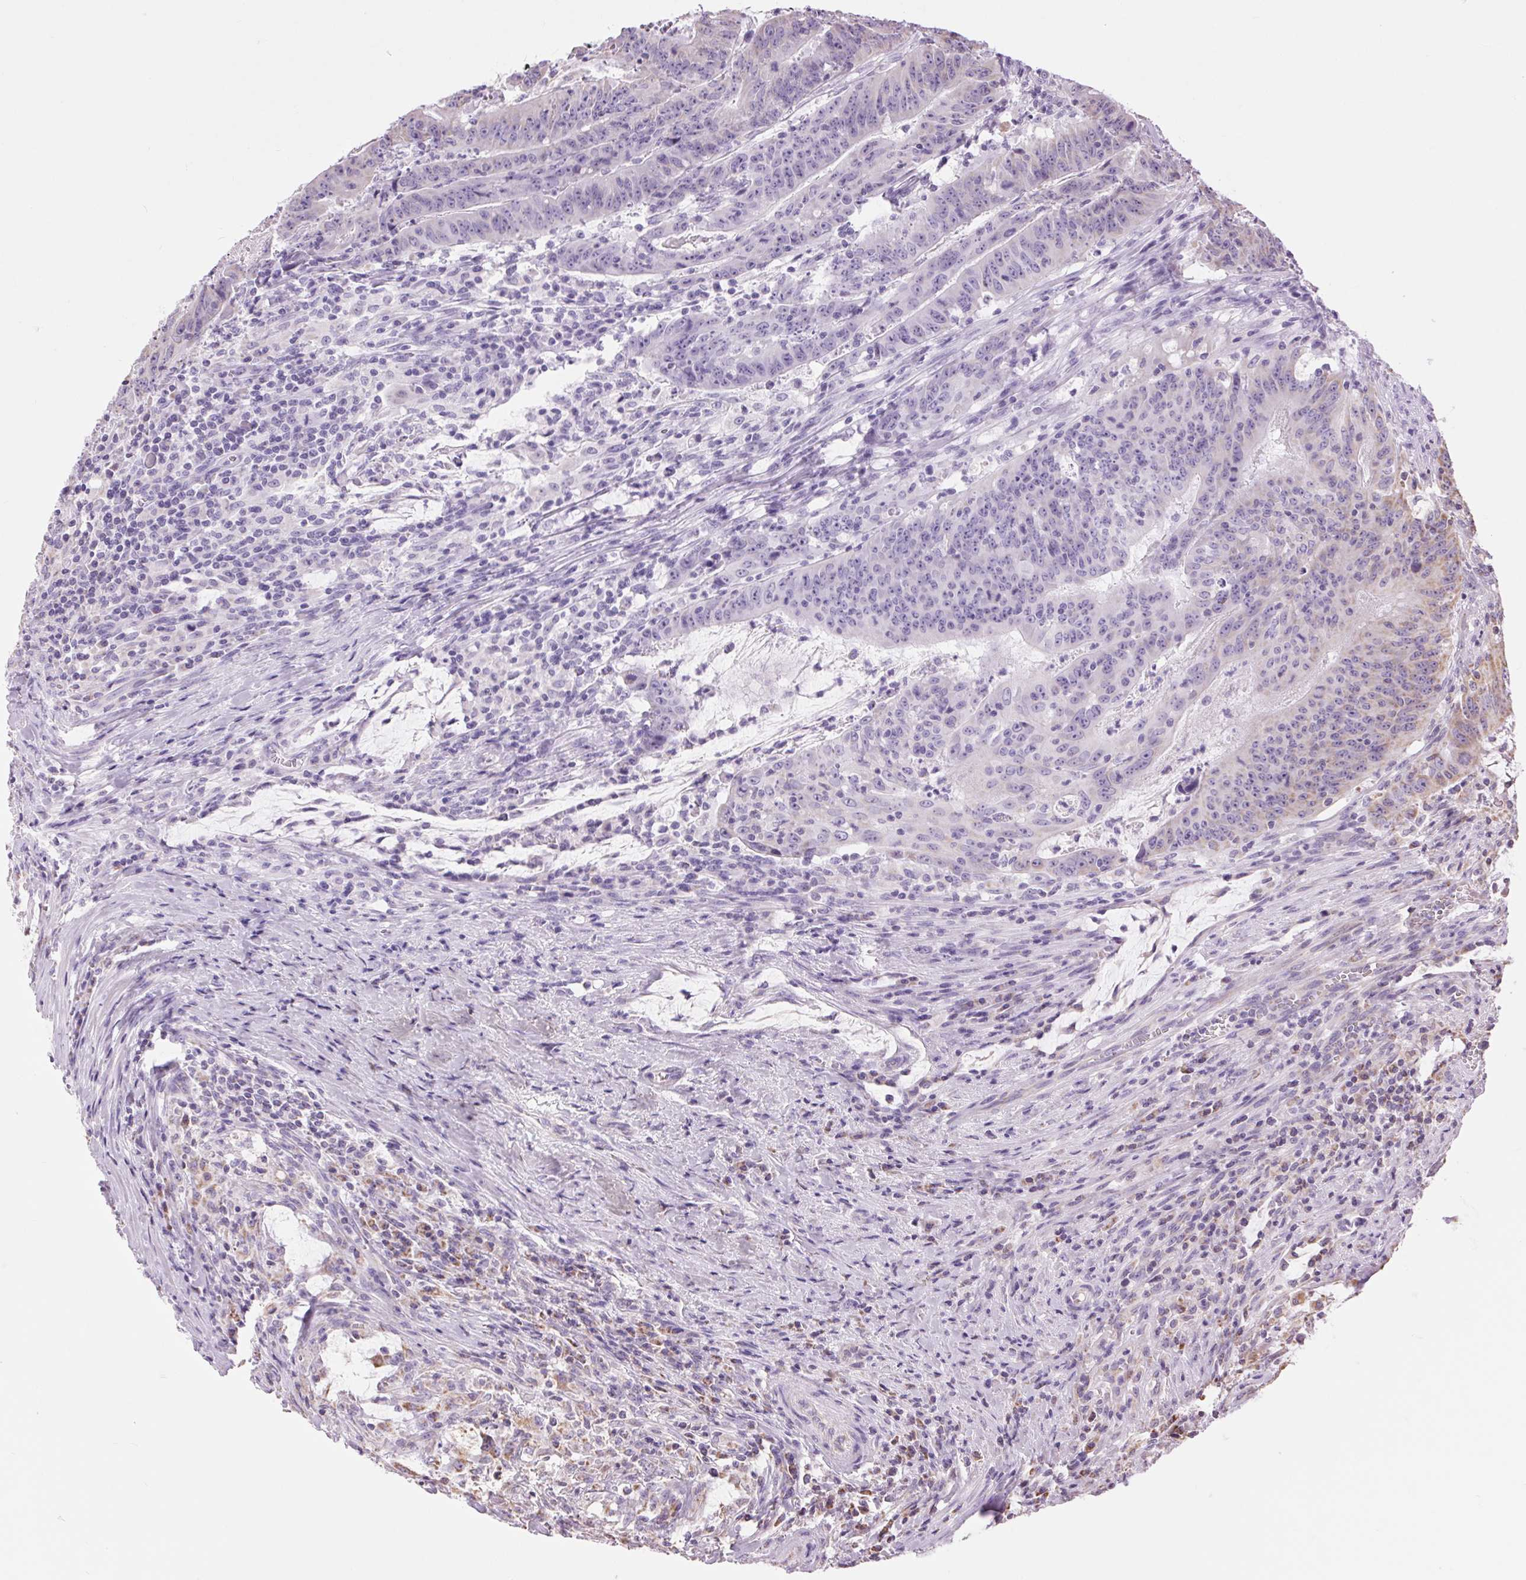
{"staining": {"intensity": "moderate", "quantity": "25%-75%", "location": "cytoplasmic/membranous"}, "tissue": "colorectal cancer", "cell_type": "Tumor cells", "image_type": "cancer", "snomed": [{"axis": "morphology", "description": "Adenocarcinoma, NOS"}, {"axis": "topography", "description": "Colon"}], "caption": "This image exhibits immunohistochemistry (IHC) staining of colorectal adenocarcinoma, with medium moderate cytoplasmic/membranous expression in about 25%-75% of tumor cells.", "gene": "ATP5PB", "patient": {"sex": "male", "age": 33}}